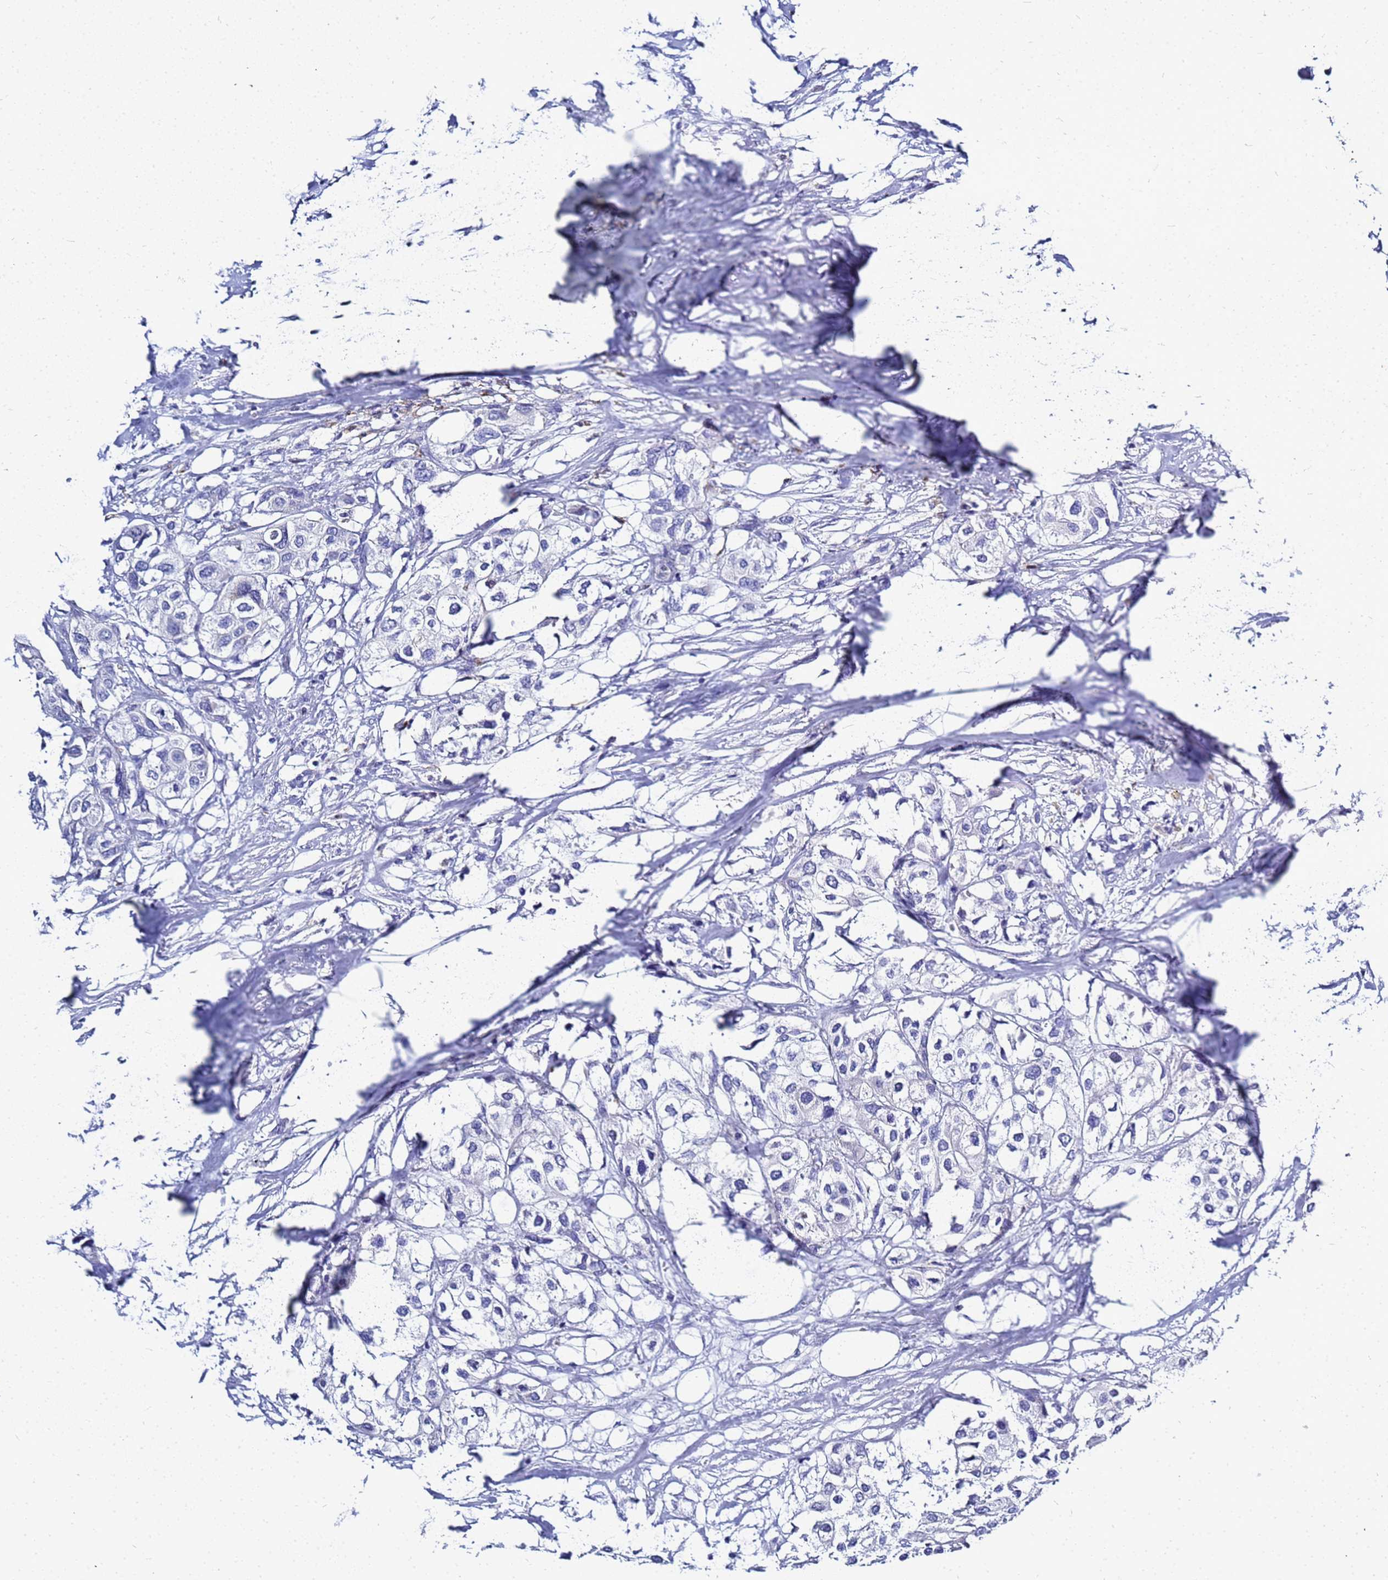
{"staining": {"intensity": "negative", "quantity": "none", "location": "none"}, "tissue": "urothelial cancer", "cell_type": "Tumor cells", "image_type": "cancer", "snomed": [{"axis": "morphology", "description": "Urothelial carcinoma, High grade"}, {"axis": "topography", "description": "Urinary bladder"}], "caption": "The IHC photomicrograph has no significant positivity in tumor cells of urothelial cancer tissue.", "gene": "CSTA", "patient": {"sex": "male", "age": 64}}